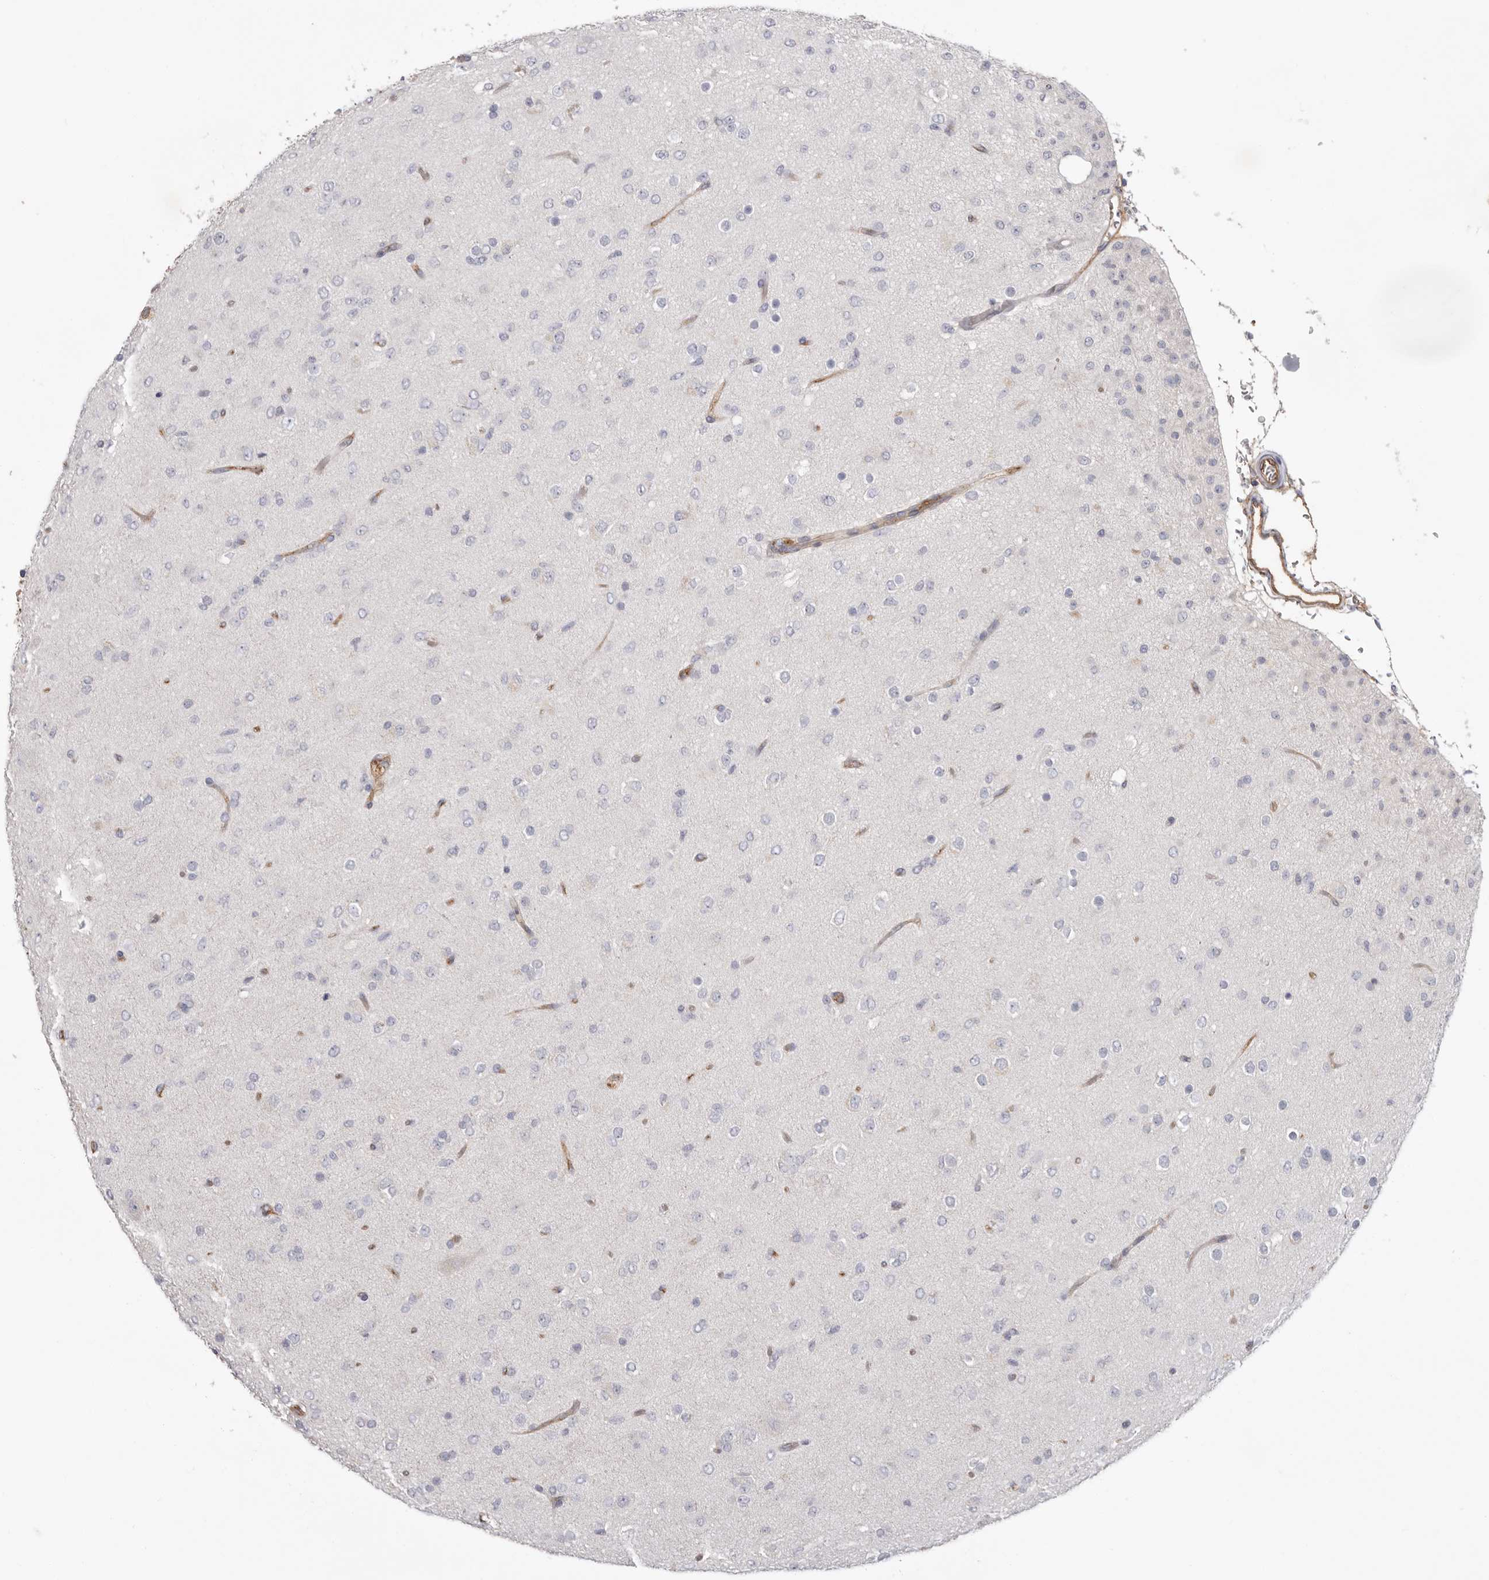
{"staining": {"intensity": "negative", "quantity": "none", "location": "none"}, "tissue": "glioma", "cell_type": "Tumor cells", "image_type": "cancer", "snomed": [{"axis": "morphology", "description": "Glioma, malignant, Low grade"}, {"axis": "topography", "description": "Brain"}], "caption": "Immunohistochemical staining of low-grade glioma (malignant) demonstrates no significant positivity in tumor cells. Brightfield microscopy of immunohistochemistry stained with DAB (brown) and hematoxylin (blue), captured at high magnification.", "gene": "LRRC66", "patient": {"sex": "male", "age": 65}}